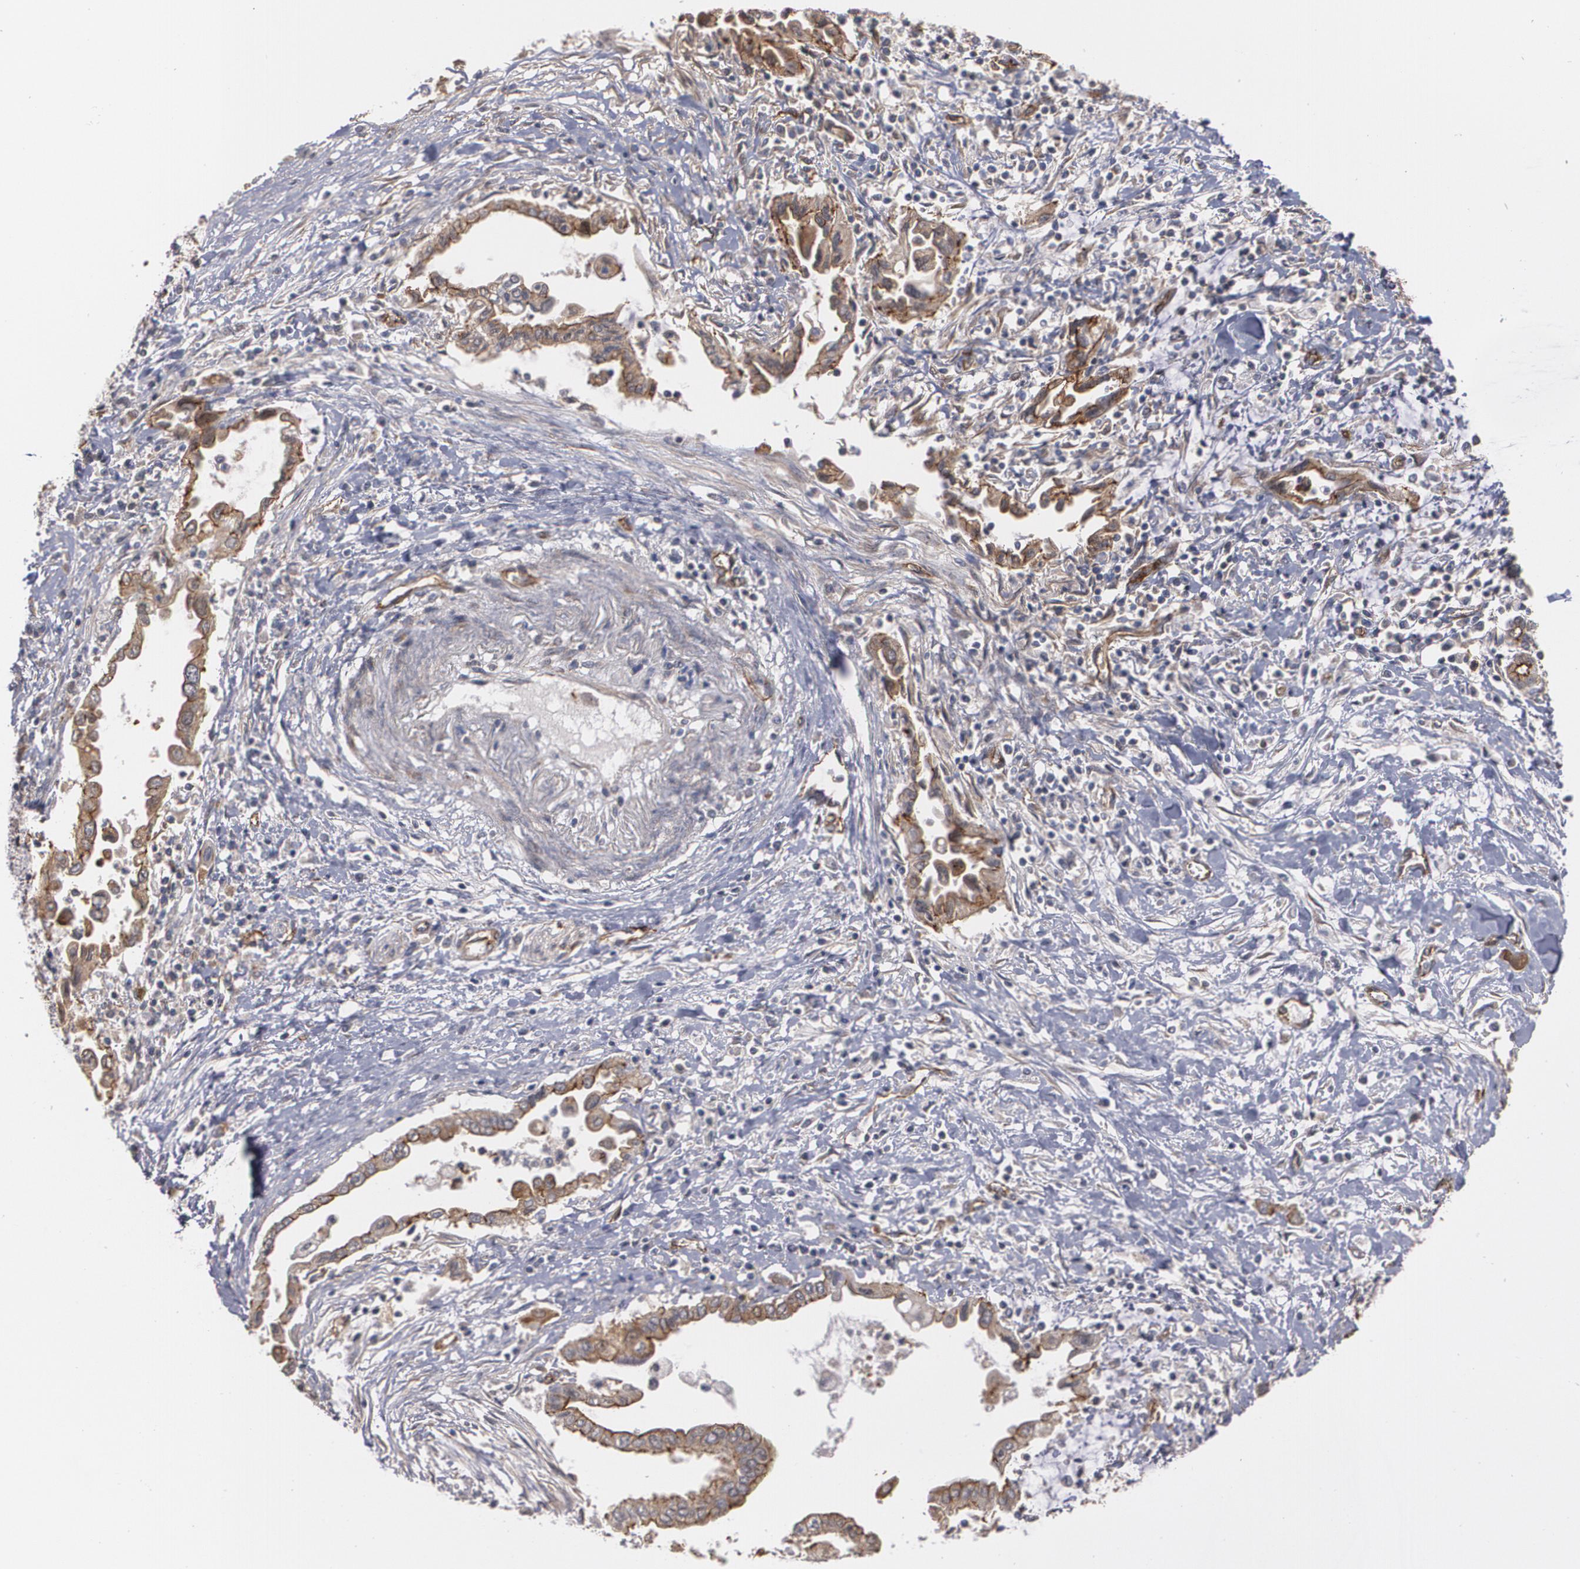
{"staining": {"intensity": "moderate", "quantity": ">75%", "location": "cytoplasmic/membranous"}, "tissue": "pancreatic cancer", "cell_type": "Tumor cells", "image_type": "cancer", "snomed": [{"axis": "morphology", "description": "Adenocarcinoma, NOS"}, {"axis": "topography", "description": "Pancreas"}], "caption": "Adenocarcinoma (pancreatic) tissue shows moderate cytoplasmic/membranous positivity in approximately >75% of tumor cells, visualized by immunohistochemistry. (DAB (3,3'-diaminobenzidine) IHC with brightfield microscopy, high magnification).", "gene": "TJP1", "patient": {"sex": "female", "age": 57}}